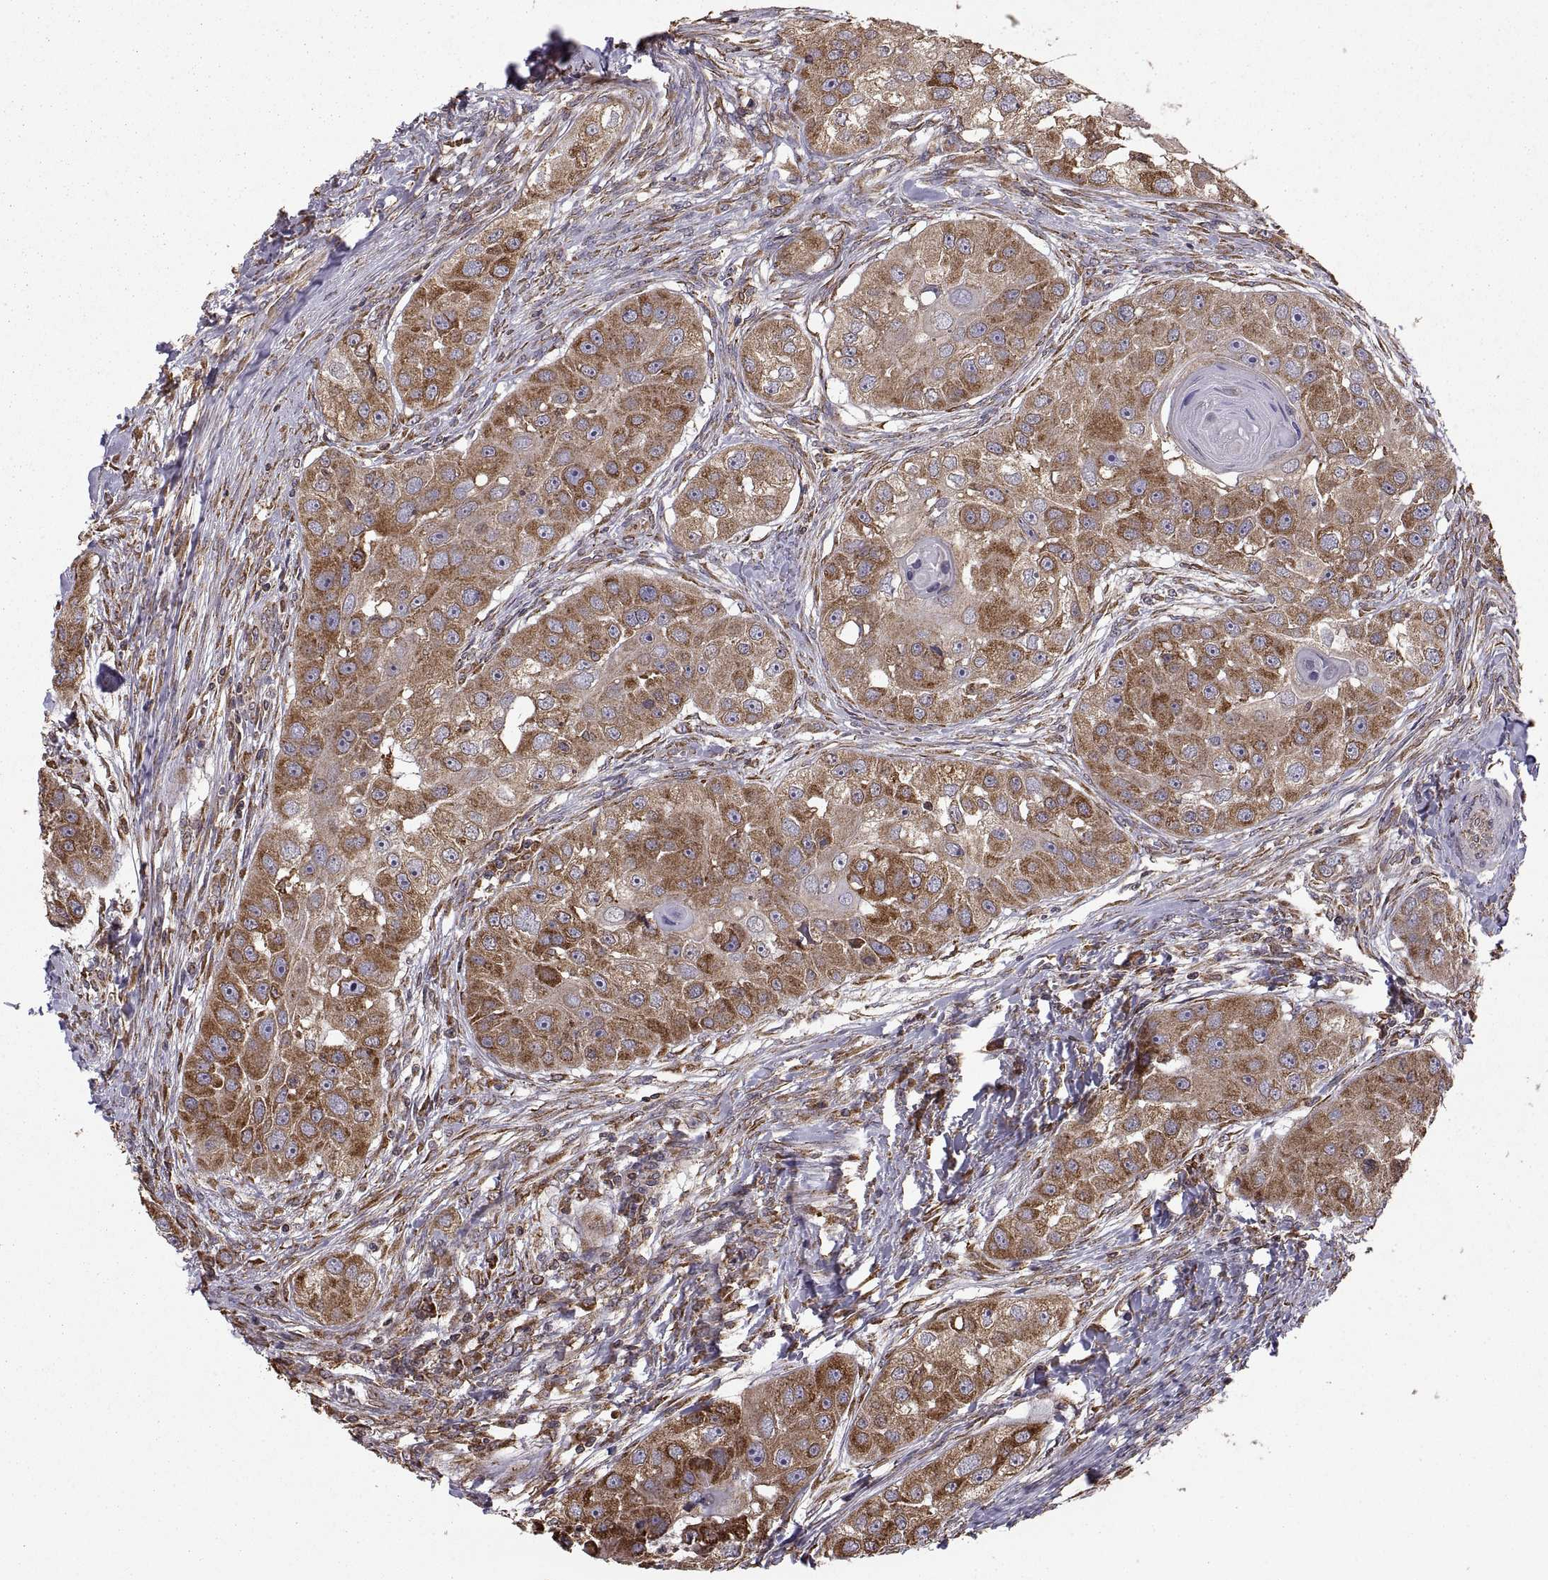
{"staining": {"intensity": "moderate", "quantity": "25%-75%", "location": "cytoplasmic/membranous"}, "tissue": "head and neck cancer", "cell_type": "Tumor cells", "image_type": "cancer", "snomed": [{"axis": "morphology", "description": "Squamous cell carcinoma, NOS"}, {"axis": "topography", "description": "Head-Neck"}], "caption": "Immunohistochemical staining of head and neck cancer reveals medium levels of moderate cytoplasmic/membranous protein expression in about 25%-75% of tumor cells.", "gene": "PDIA3", "patient": {"sex": "male", "age": 51}}